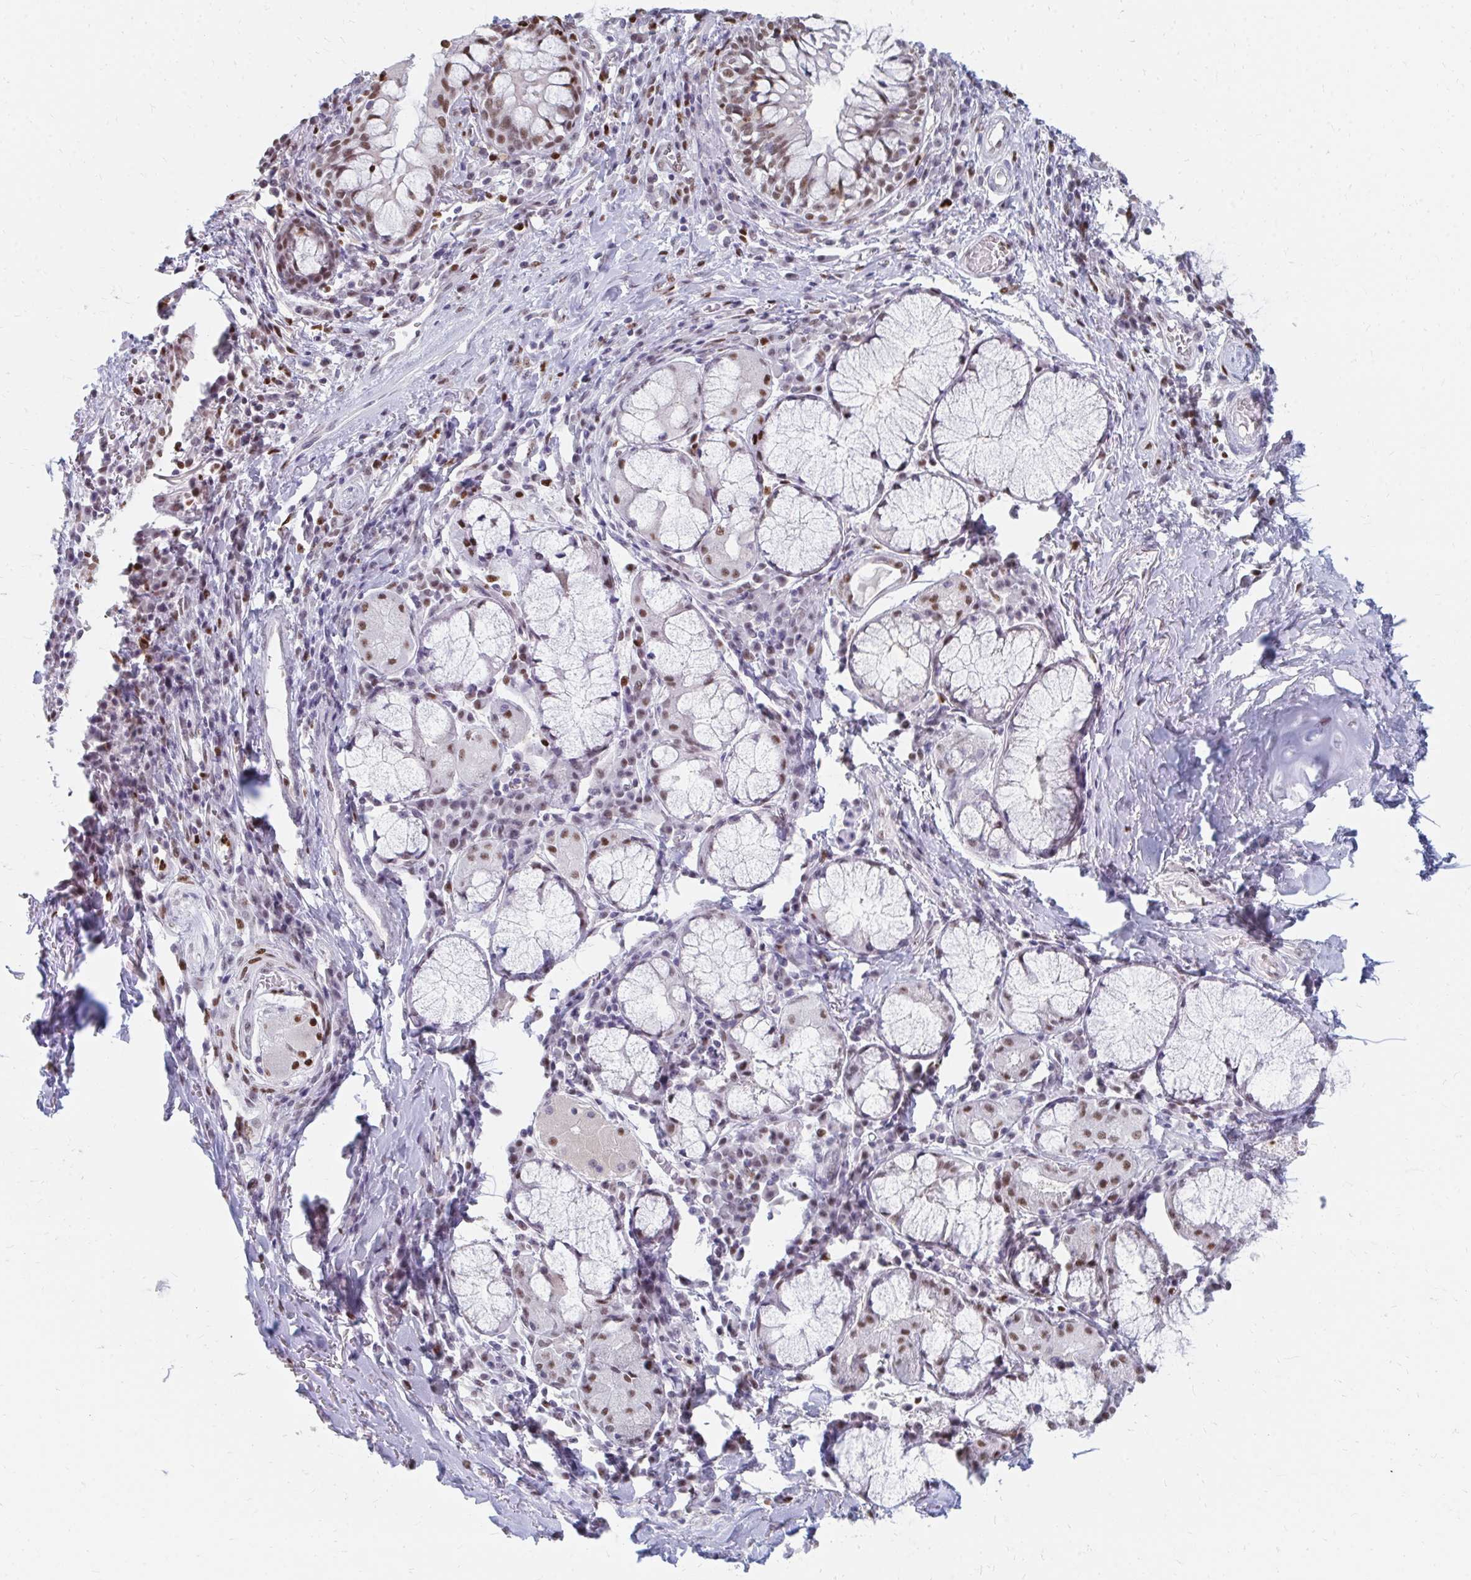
{"staining": {"intensity": "moderate", "quantity": ">75%", "location": "nuclear"}, "tissue": "bronchus", "cell_type": "Respiratory epithelial cells", "image_type": "normal", "snomed": [{"axis": "morphology", "description": "Normal tissue, NOS"}, {"axis": "topography", "description": "Lymph node"}, {"axis": "topography", "description": "Bronchus"}], "caption": "A brown stain shows moderate nuclear expression of a protein in respiratory epithelial cells of normal bronchus. The staining was performed using DAB, with brown indicating positive protein expression. Nuclei are stained blue with hematoxylin.", "gene": "PLK3", "patient": {"sex": "male", "age": 56}}